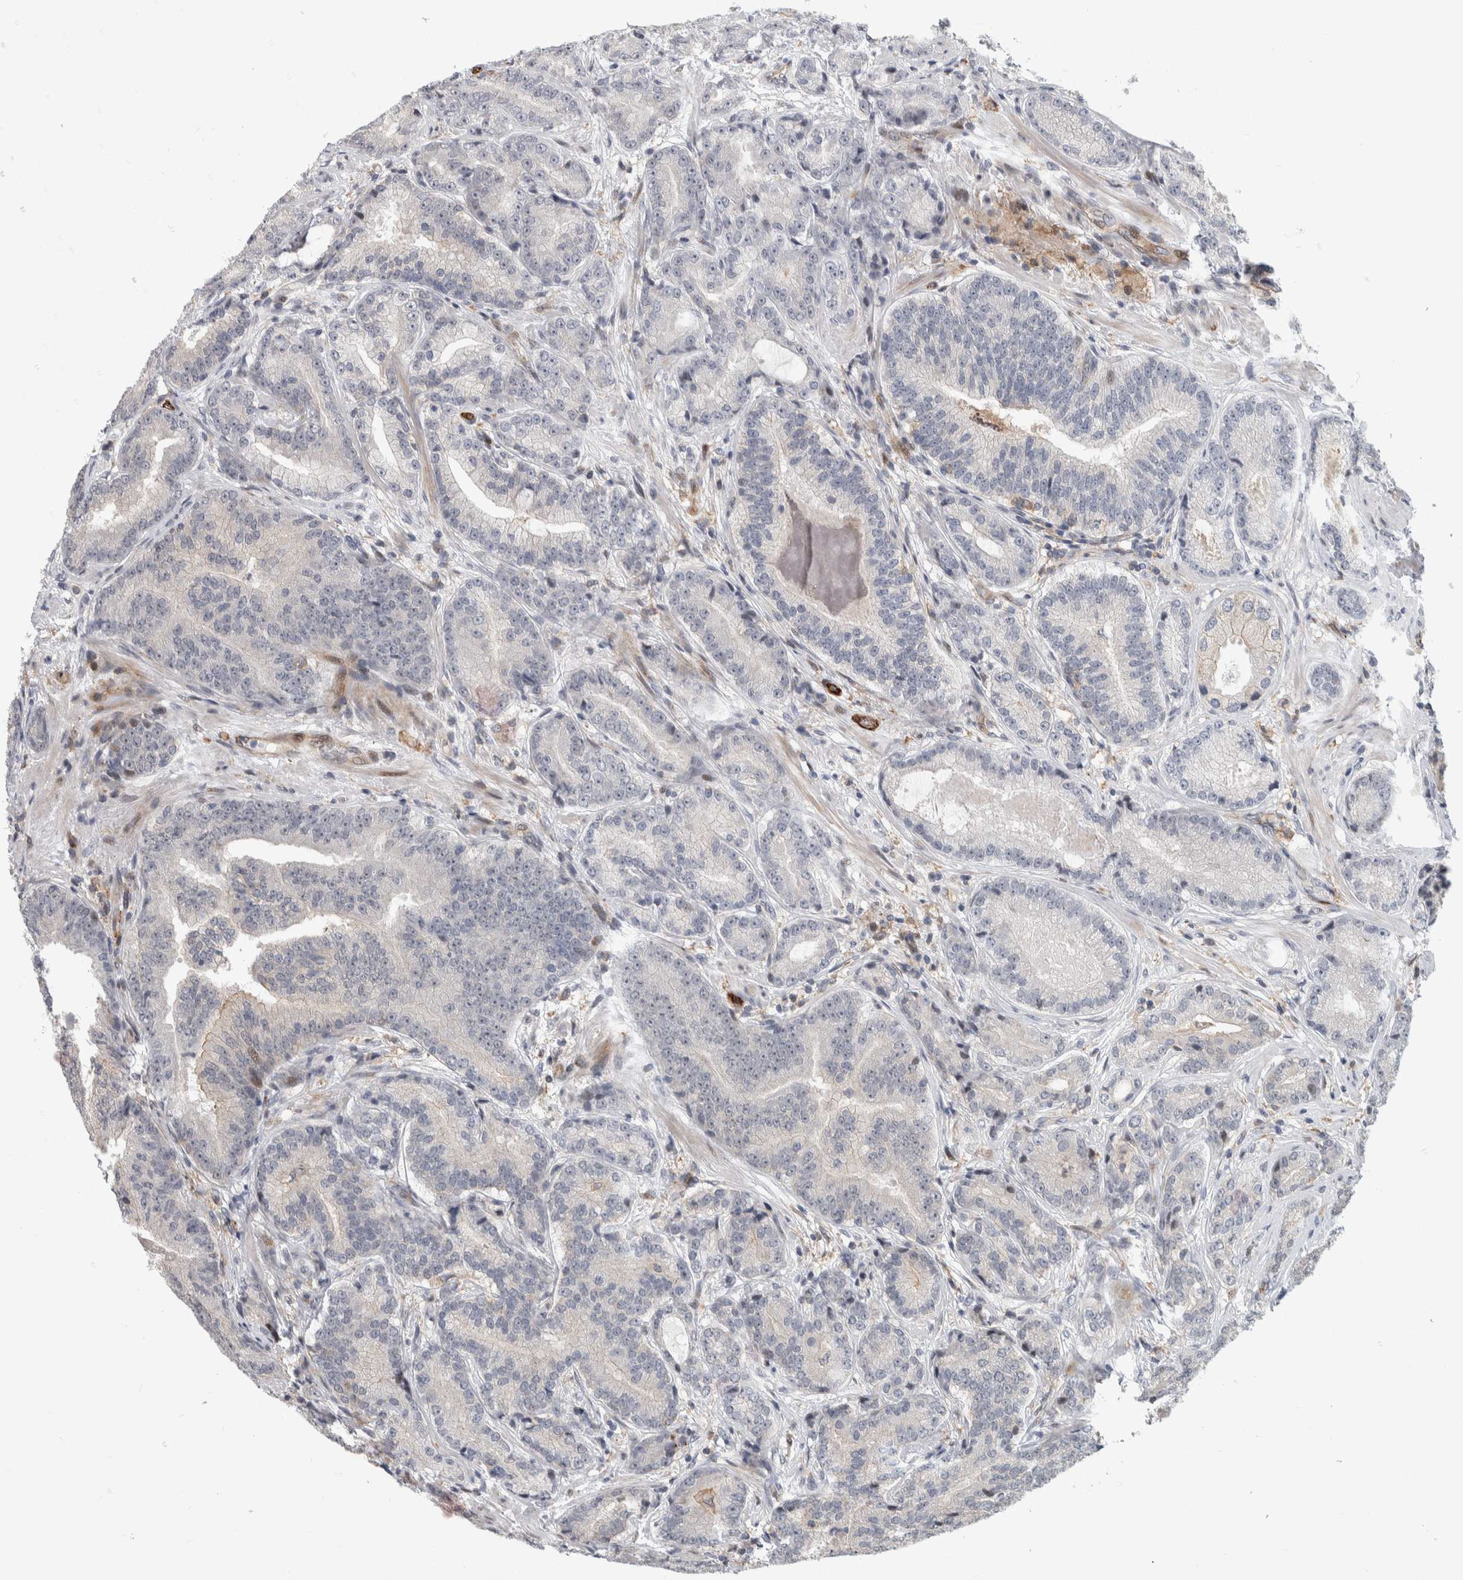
{"staining": {"intensity": "negative", "quantity": "none", "location": "none"}, "tissue": "prostate cancer", "cell_type": "Tumor cells", "image_type": "cancer", "snomed": [{"axis": "morphology", "description": "Adenocarcinoma, High grade"}, {"axis": "topography", "description": "Prostate"}], "caption": "IHC image of adenocarcinoma (high-grade) (prostate) stained for a protein (brown), which demonstrates no staining in tumor cells.", "gene": "MSL1", "patient": {"sex": "male", "age": 55}}